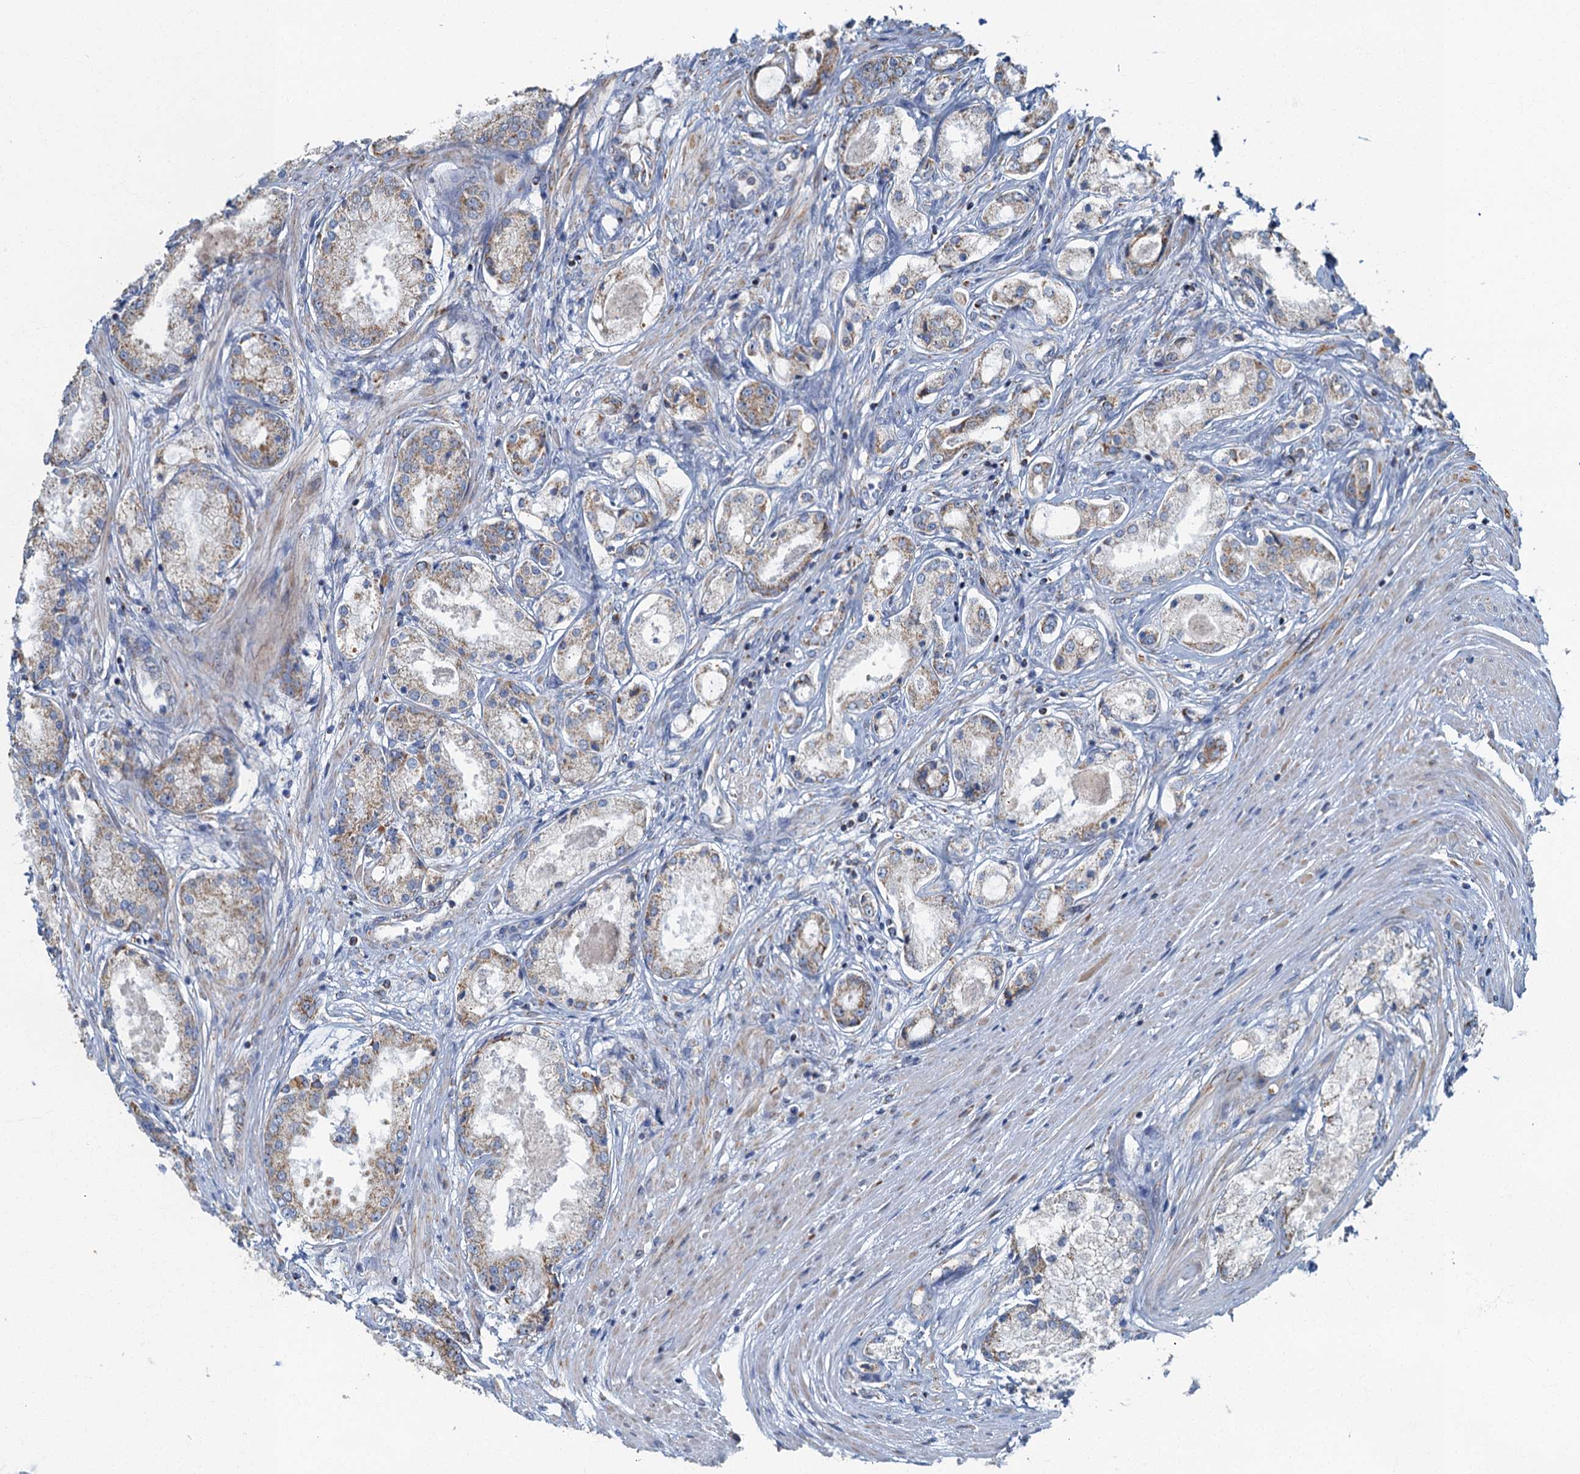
{"staining": {"intensity": "weak", "quantity": "25%-75%", "location": "cytoplasmic/membranous"}, "tissue": "prostate cancer", "cell_type": "Tumor cells", "image_type": "cancer", "snomed": [{"axis": "morphology", "description": "Adenocarcinoma, Low grade"}, {"axis": "topography", "description": "Prostate"}], "caption": "Prostate cancer (low-grade adenocarcinoma) stained with DAB IHC reveals low levels of weak cytoplasmic/membranous staining in about 25%-75% of tumor cells.", "gene": "RAD9B", "patient": {"sex": "male", "age": 68}}